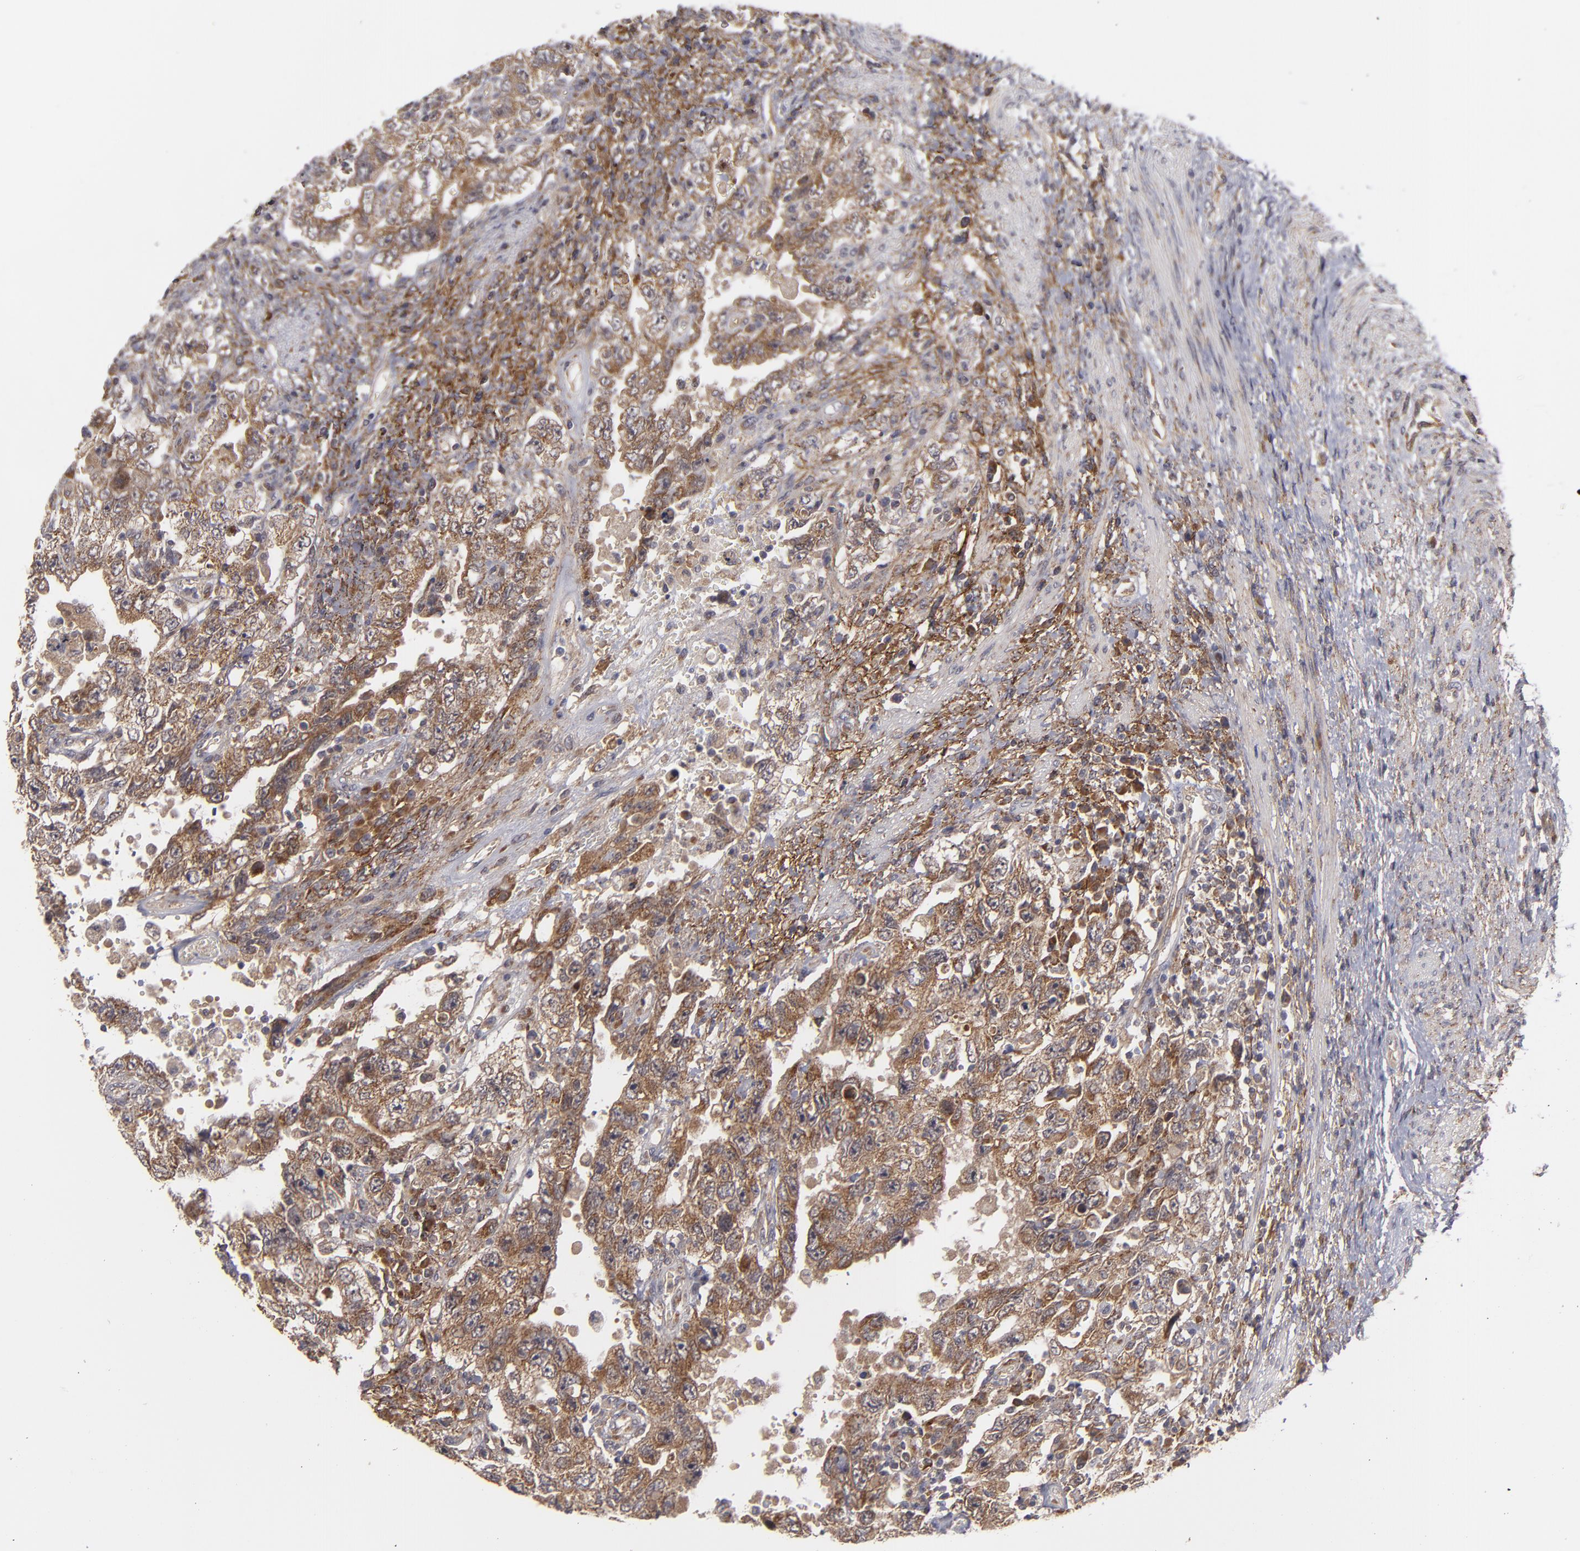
{"staining": {"intensity": "moderate", "quantity": ">75%", "location": "cytoplasmic/membranous"}, "tissue": "testis cancer", "cell_type": "Tumor cells", "image_type": "cancer", "snomed": [{"axis": "morphology", "description": "Carcinoma, Embryonal, NOS"}, {"axis": "topography", "description": "Testis"}], "caption": "This micrograph demonstrates immunohistochemistry (IHC) staining of human testis embryonal carcinoma, with medium moderate cytoplasmic/membranous staining in about >75% of tumor cells.", "gene": "BMP6", "patient": {"sex": "male", "age": 26}}